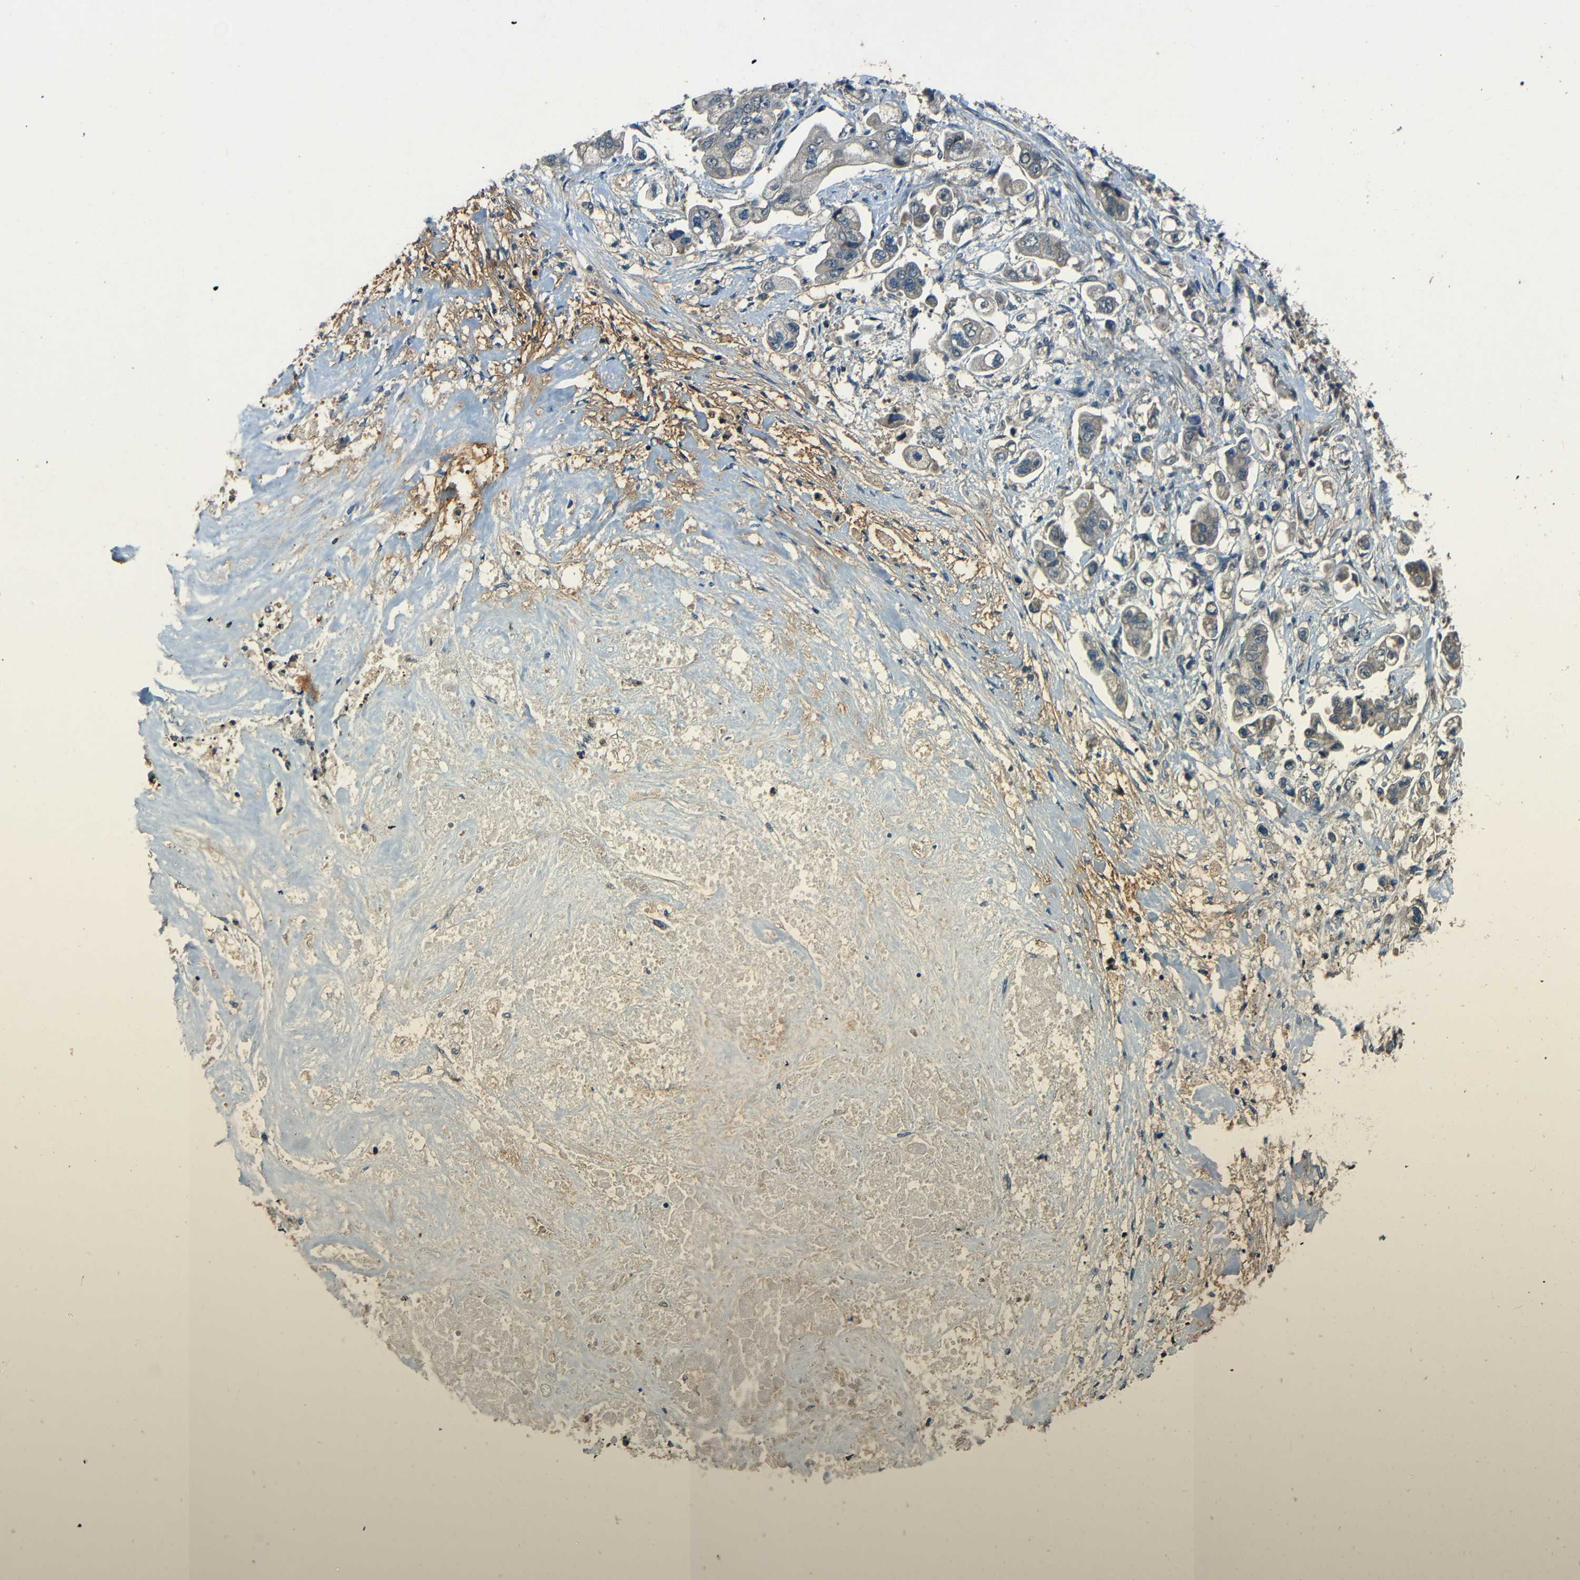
{"staining": {"intensity": "negative", "quantity": "none", "location": "none"}, "tissue": "stomach cancer", "cell_type": "Tumor cells", "image_type": "cancer", "snomed": [{"axis": "morphology", "description": "Adenocarcinoma, NOS"}, {"axis": "topography", "description": "Stomach"}], "caption": "High power microscopy micrograph of an immunohistochemistry histopathology image of stomach cancer (adenocarcinoma), revealing no significant expression in tumor cells. Nuclei are stained in blue.", "gene": "SLA", "patient": {"sex": "male", "age": 62}}